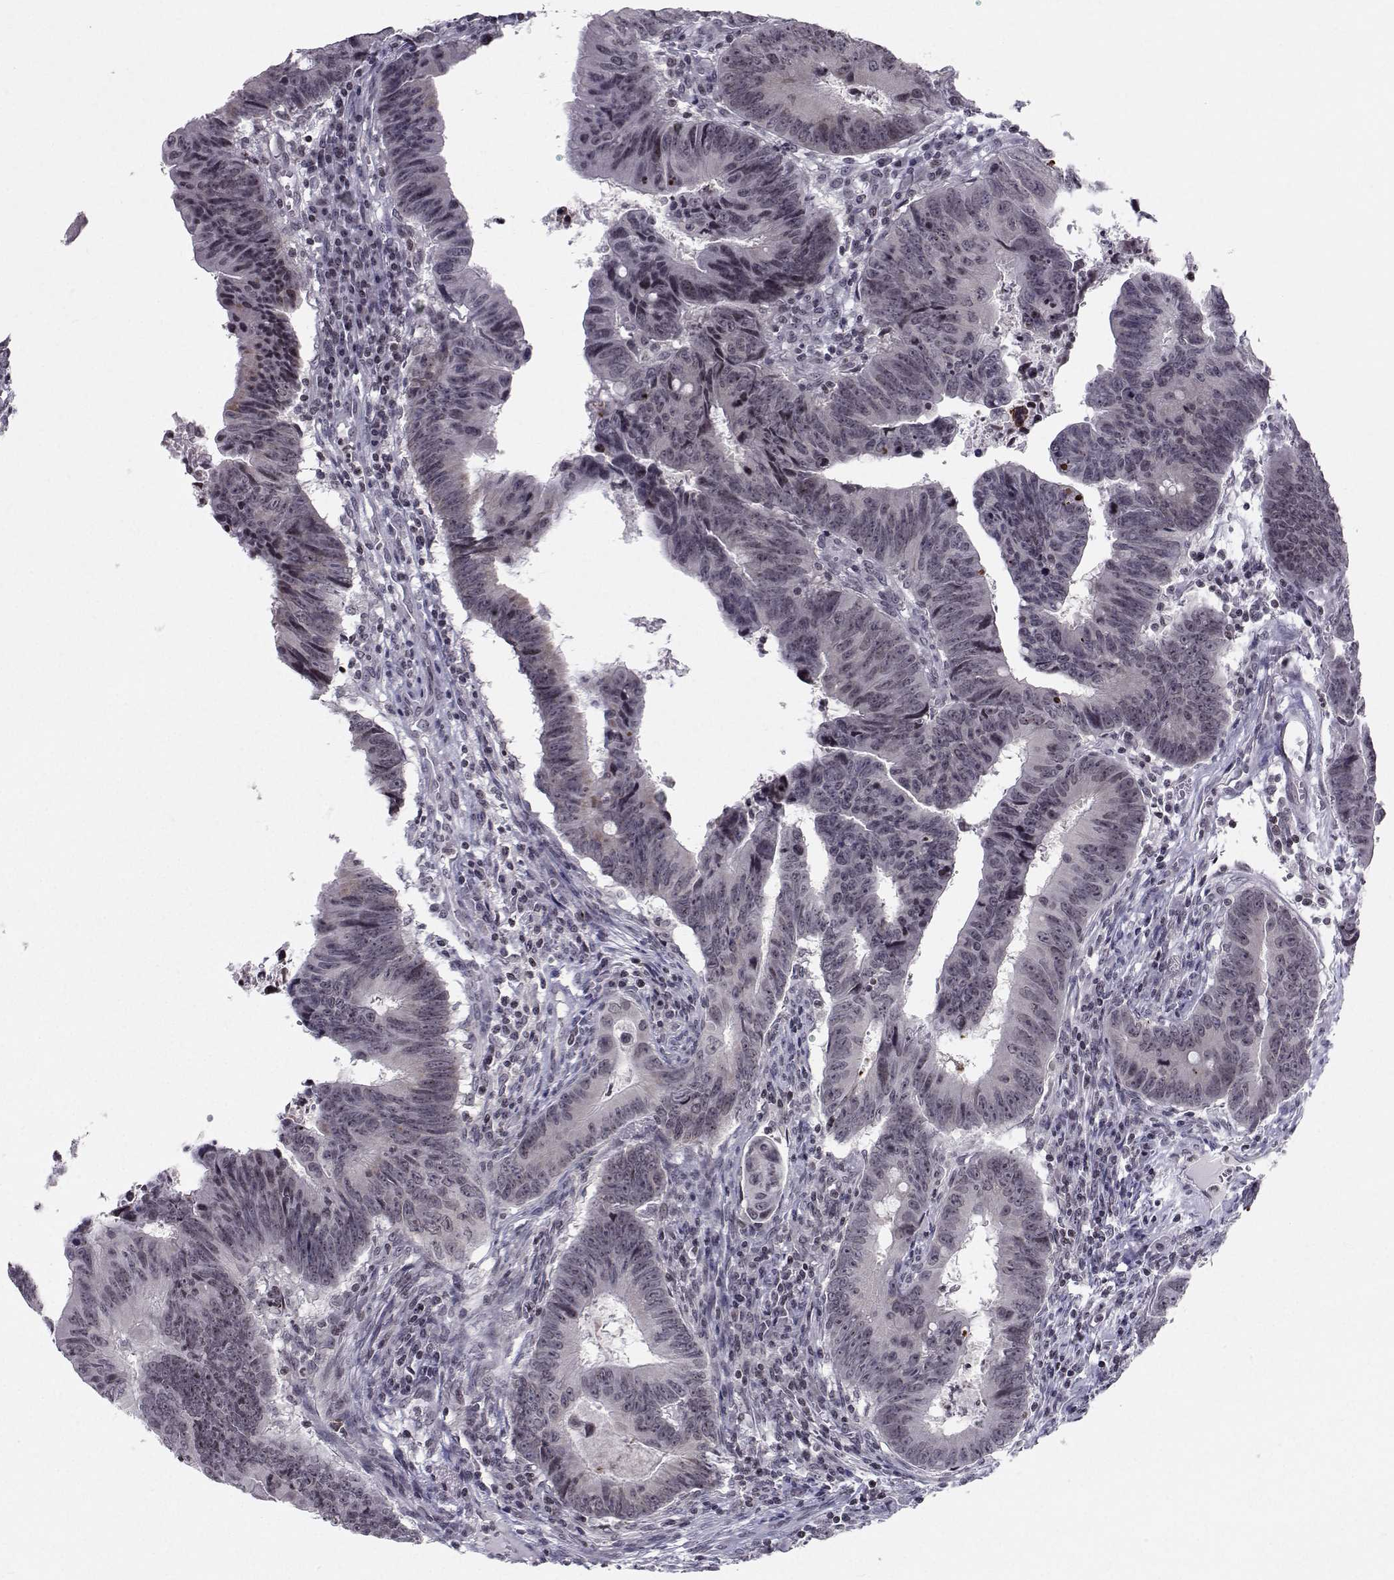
{"staining": {"intensity": "negative", "quantity": "none", "location": "none"}, "tissue": "colorectal cancer", "cell_type": "Tumor cells", "image_type": "cancer", "snomed": [{"axis": "morphology", "description": "Adenocarcinoma, NOS"}, {"axis": "topography", "description": "Colon"}], "caption": "Tumor cells show no significant protein expression in colorectal cancer (adenocarcinoma).", "gene": "MARCHF4", "patient": {"sex": "female", "age": 87}}